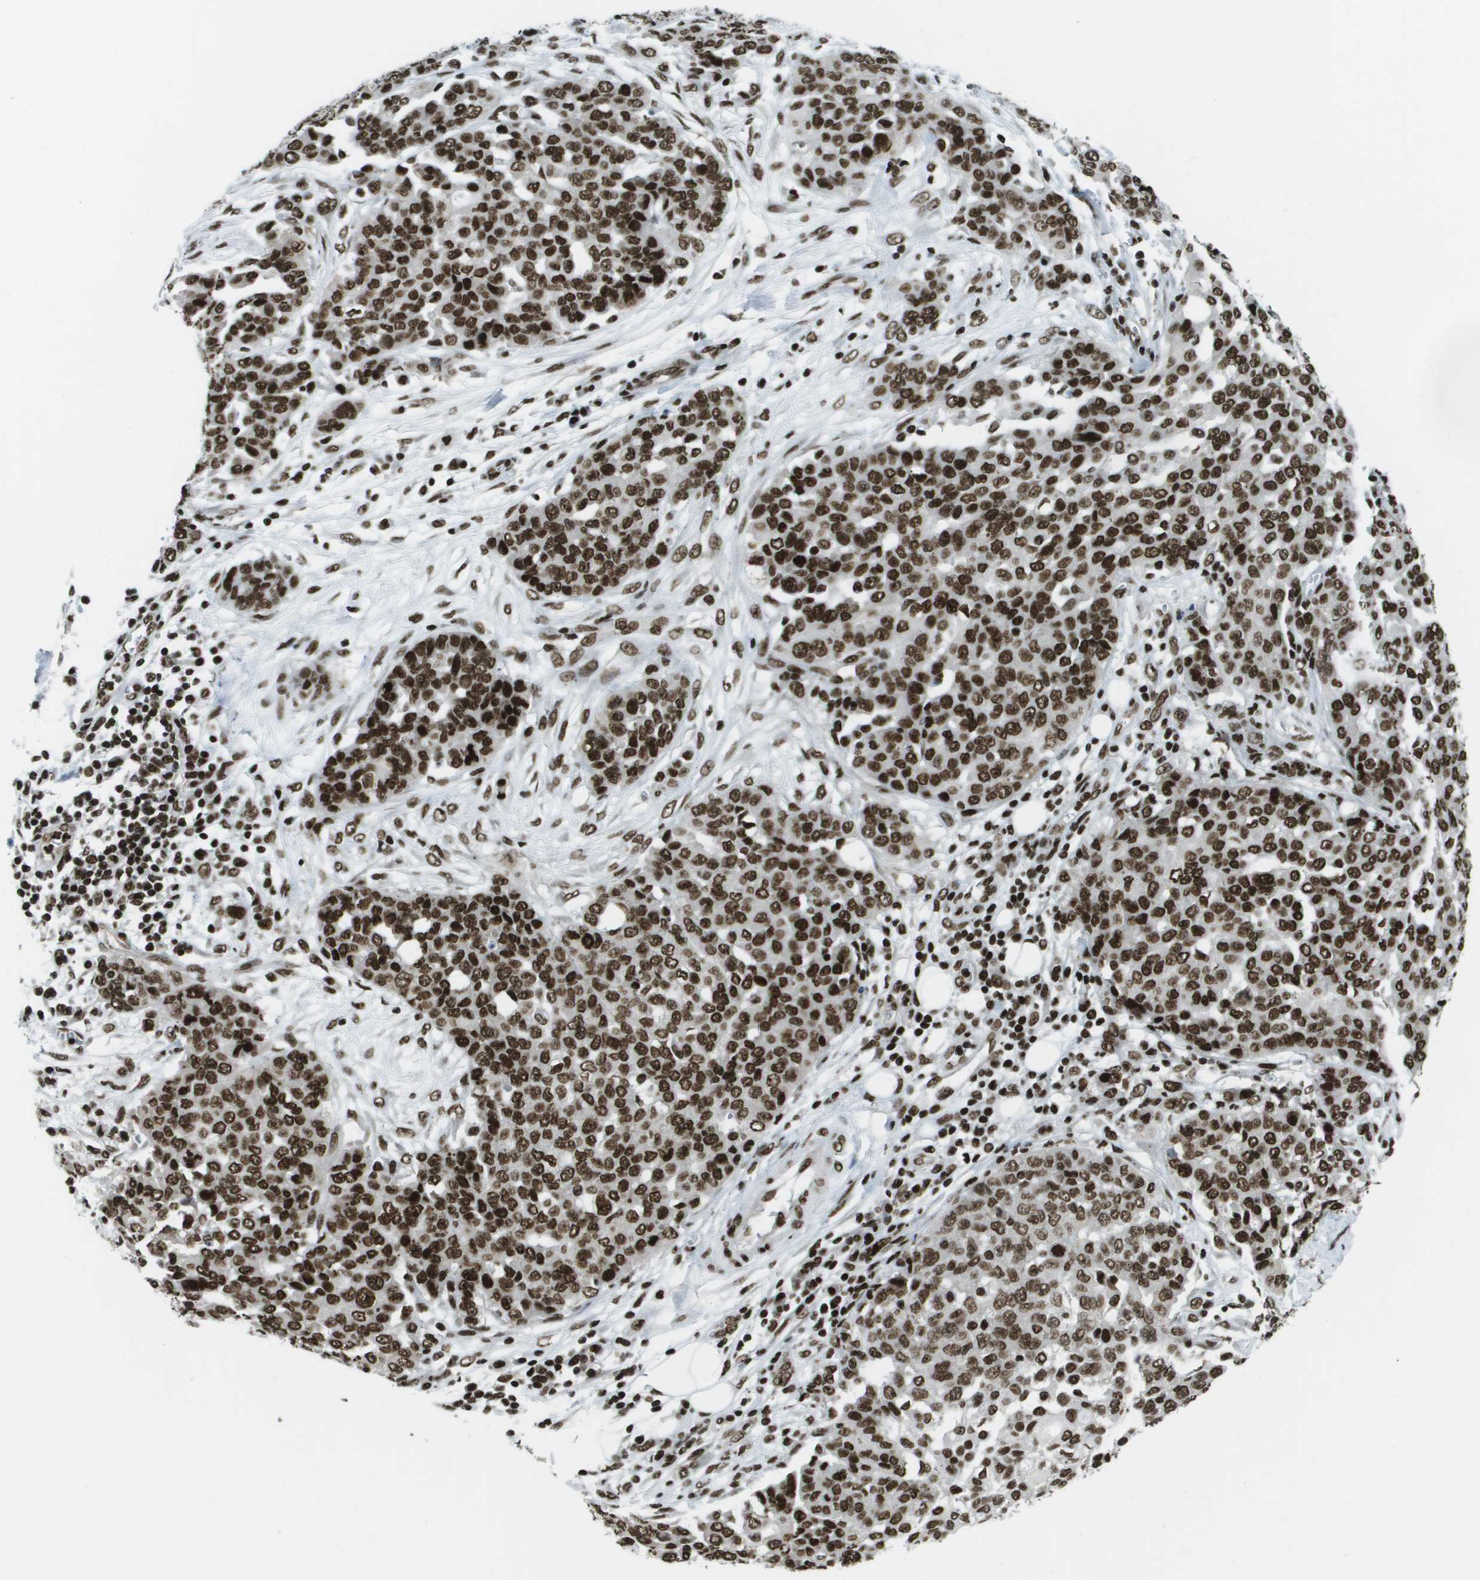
{"staining": {"intensity": "strong", "quantity": ">75%", "location": "nuclear"}, "tissue": "ovarian cancer", "cell_type": "Tumor cells", "image_type": "cancer", "snomed": [{"axis": "morphology", "description": "Cystadenocarcinoma, serous, NOS"}, {"axis": "topography", "description": "Soft tissue"}, {"axis": "topography", "description": "Ovary"}], "caption": "High-power microscopy captured an IHC image of ovarian cancer, revealing strong nuclear expression in approximately >75% of tumor cells.", "gene": "GLYR1", "patient": {"sex": "female", "age": 57}}